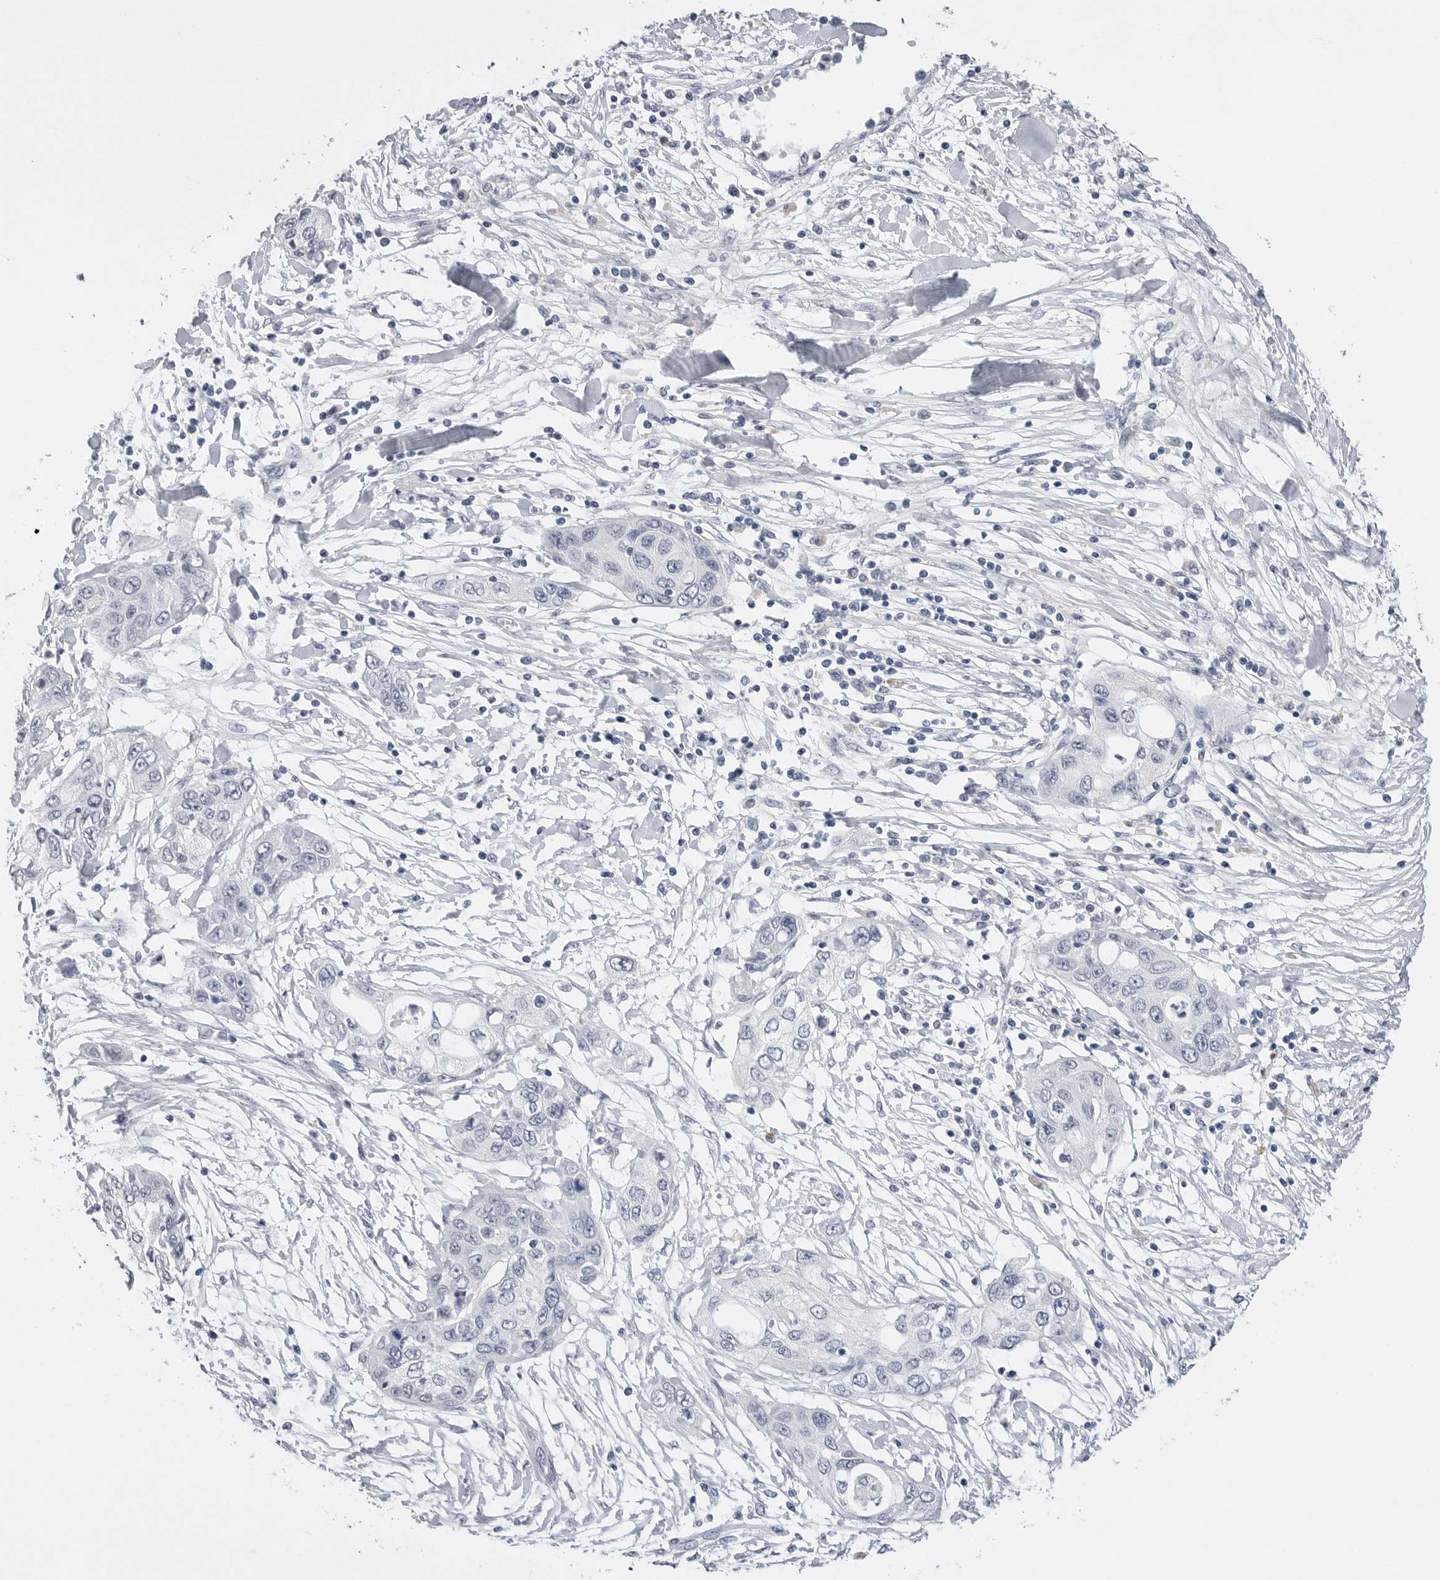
{"staining": {"intensity": "negative", "quantity": "none", "location": "none"}, "tissue": "pancreatic cancer", "cell_type": "Tumor cells", "image_type": "cancer", "snomed": [{"axis": "morphology", "description": "Adenocarcinoma, NOS"}, {"axis": "topography", "description": "Pancreas"}], "caption": "IHC of human pancreatic cancer displays no staining in tumor cells. (Stains: DAB (3,3'-diaminobenzidine) immunohistochemistry (IHC) with hematoxylin counter stain, Microscopy: brightfield microscopy at high magnification).", "gene": "FABP6", "patient": {"sex": "female", "age": 70}}